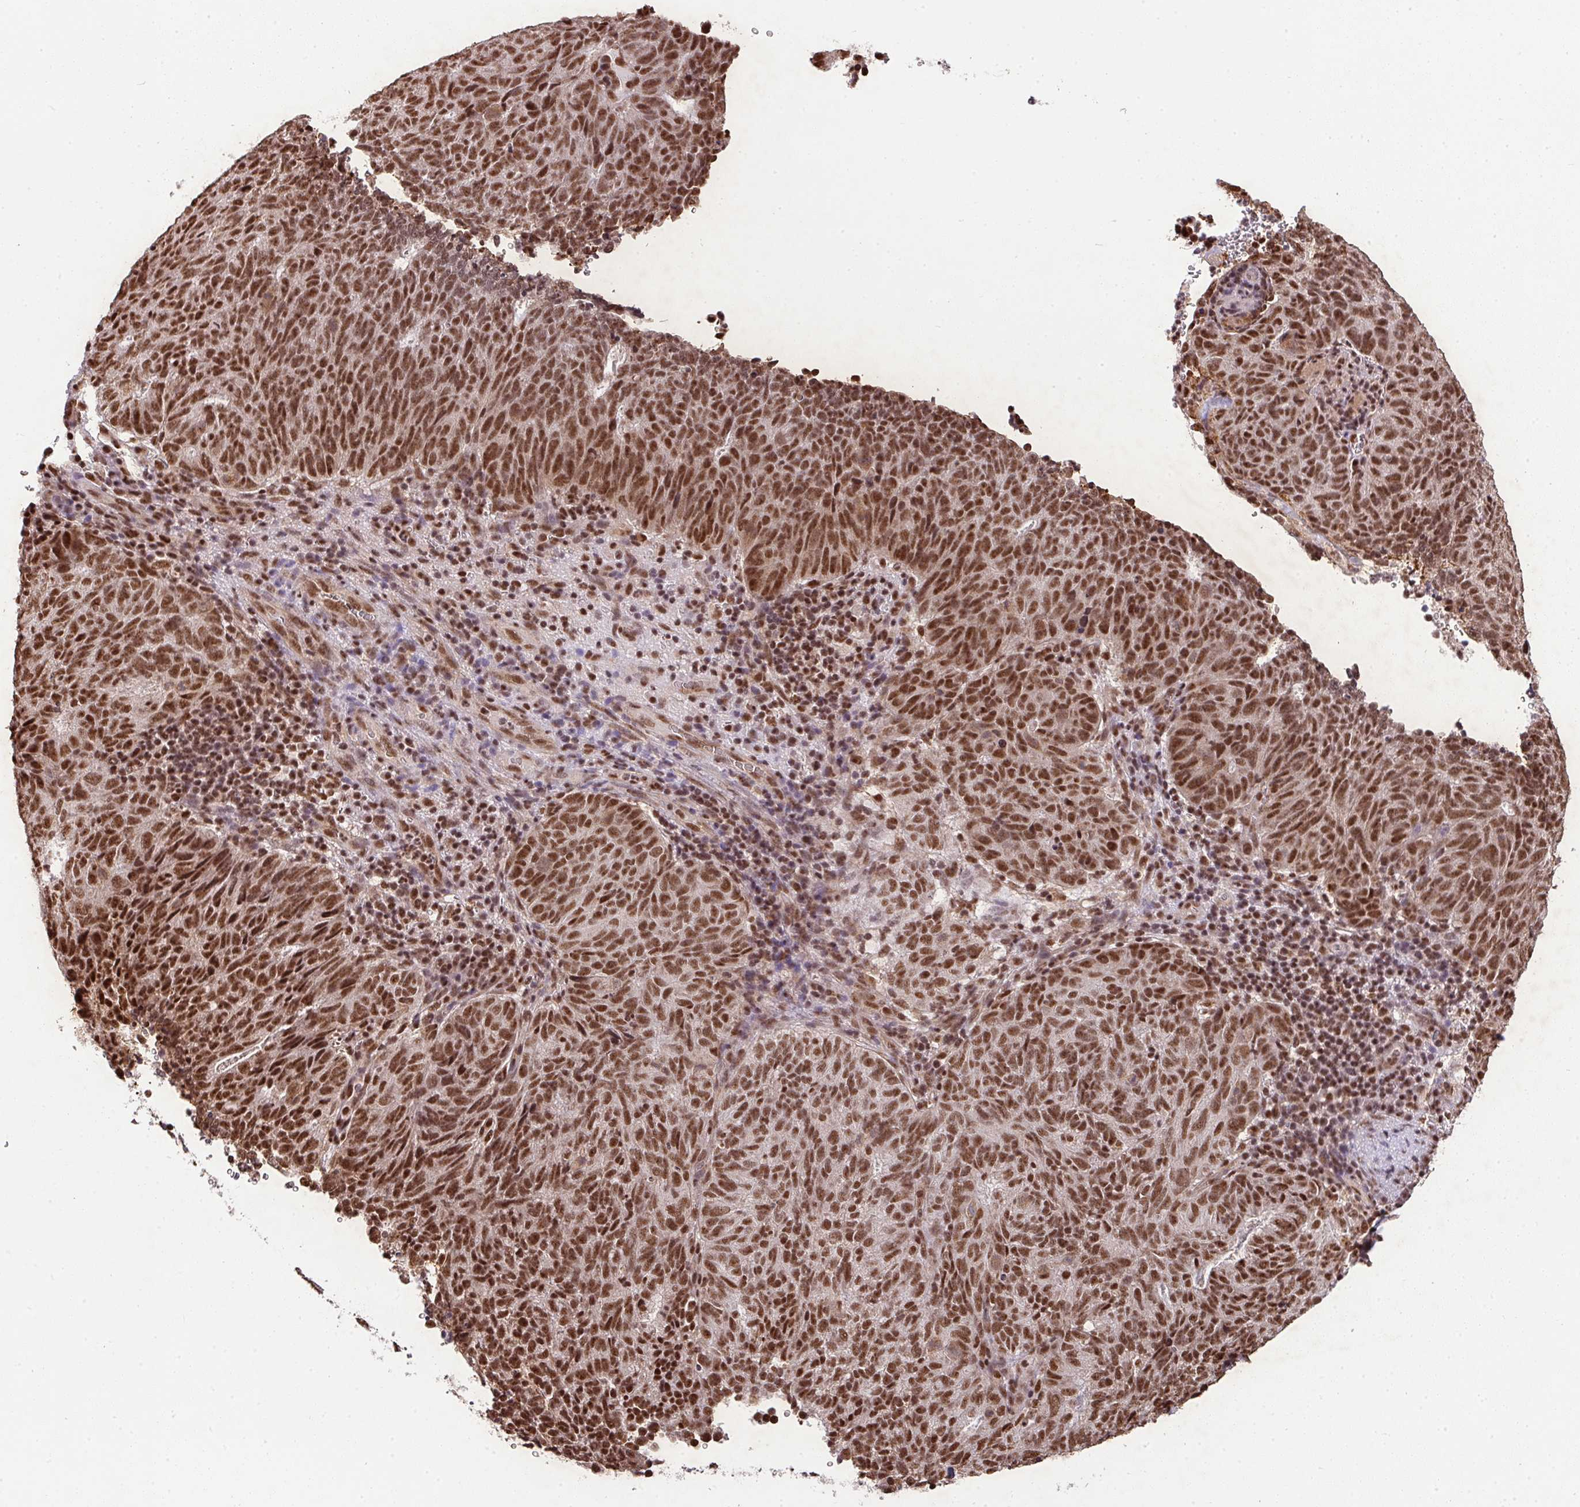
{"staining": {"intensity": "strong", "quantity": ">75%", "location": "cytoplasmic/membranous,nuclear"}, "tissue": "cervical cancer", "cell_type": "Tumor cells", "image_type": "cancer", "snomed": [{"axis": "morphology", "description": "Adenocarcinoma, NOS"}, {"axis": "topography", "description": "Cervix"}], "caption": "Immunohistochemical staining of human adenocarcinoma (cervical) exhibits high levels of strong cytoplasmic/membranous and nuclear protein expression in about >75% of tumor cells.", "gene": "PLK1", "patient": {"sex": "female", "age": 38}}